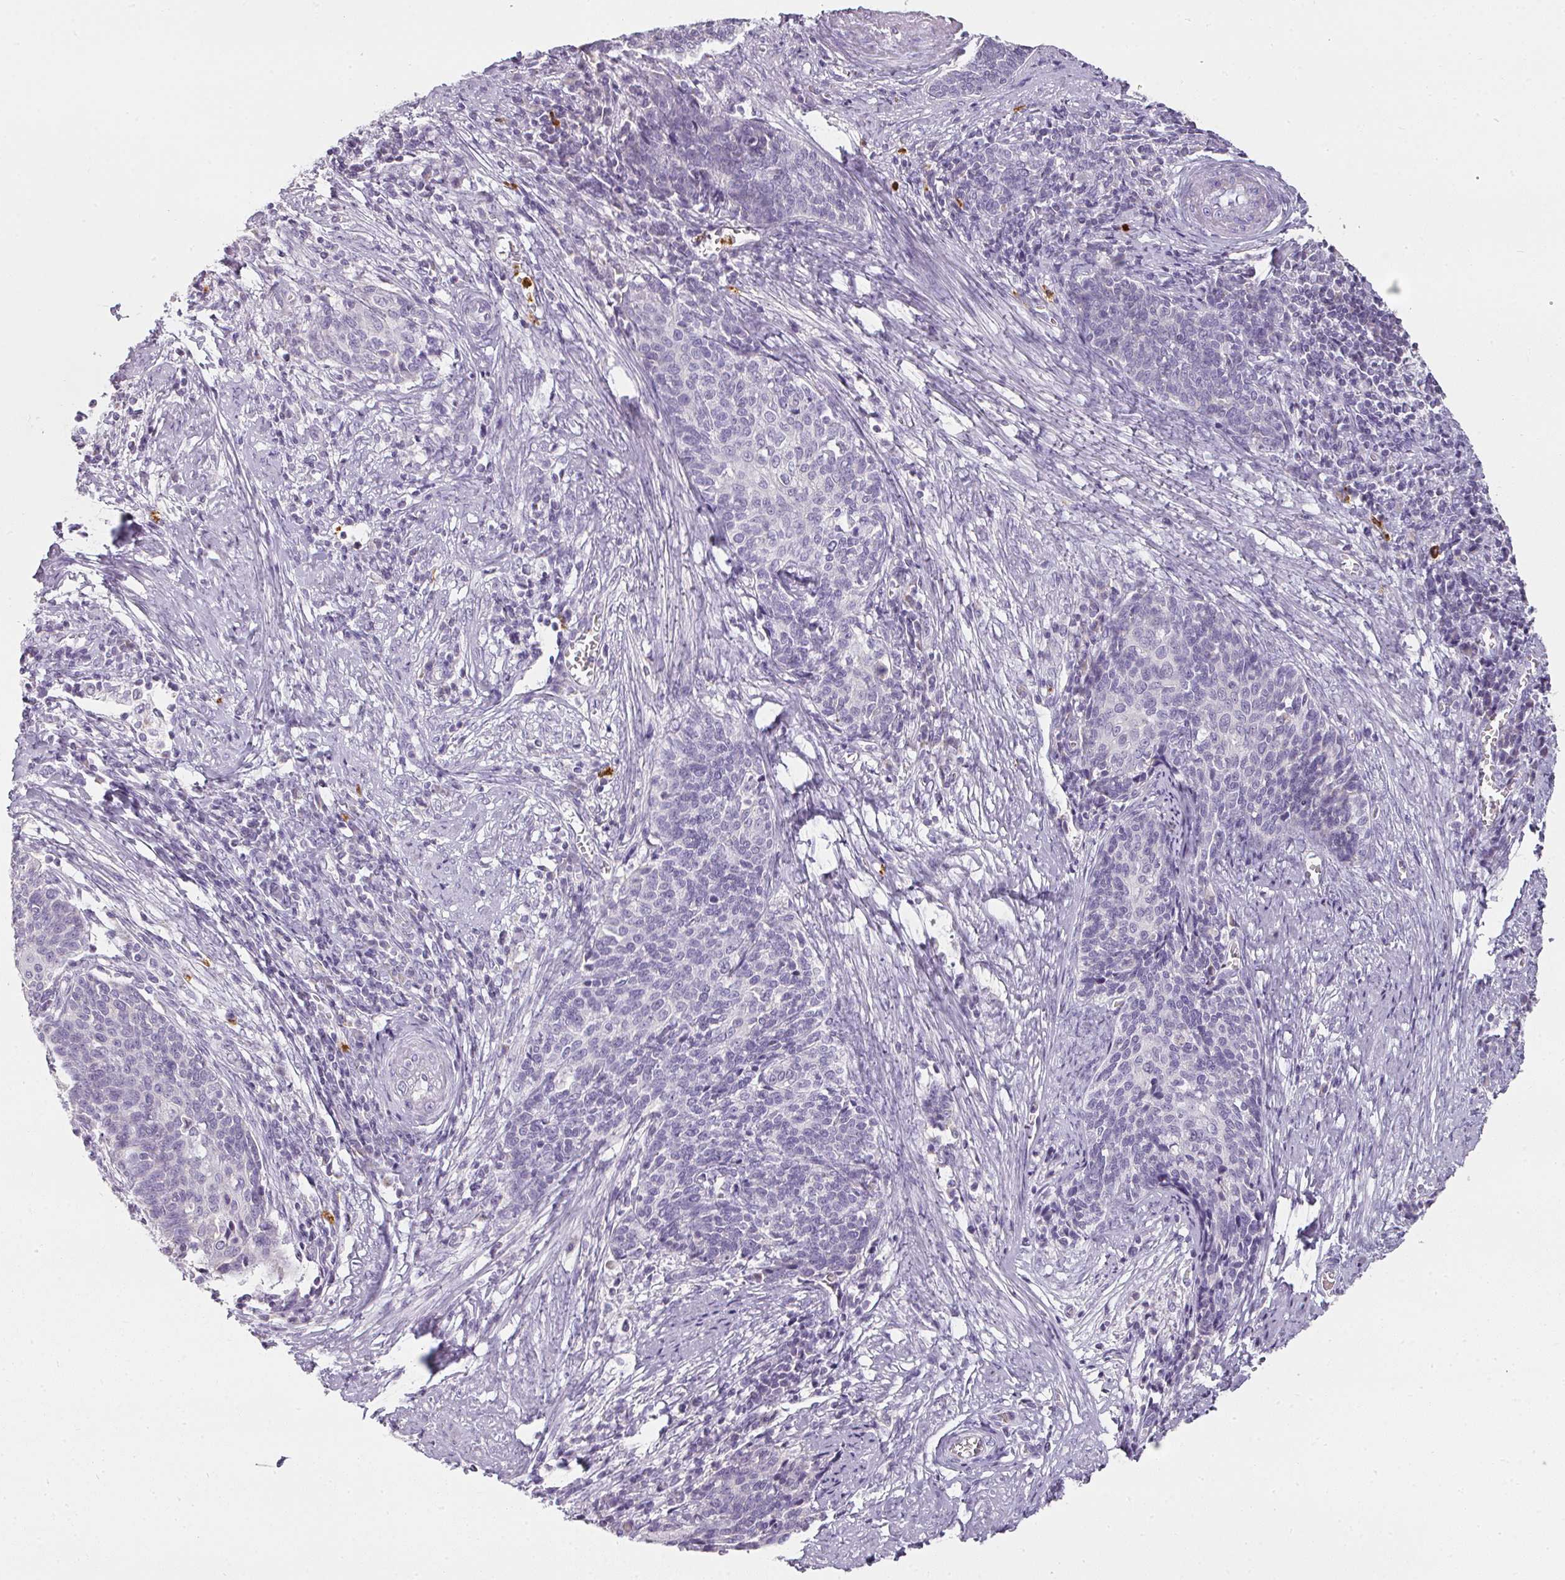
{"staining": {"intensity": "negative", "quantity": "none", "location": "none"}, "tissue": "cervical cancer", "cell_type": "Tumor cells", "image_type": "cancer", "snomed": [{"axis": "morphology", "description": "Squamous cell carcinoma, NOS"}, {"axis": "topography", "description": "Cervix"}], "caption": "This is an immunohistochemistry (IHC) histopathology image of human cervical cancer (squamous cell carcinoma). There is no expression in tumor cells.", "gene": "CAMP", "patient": {"sex": "female", "age": 39}}